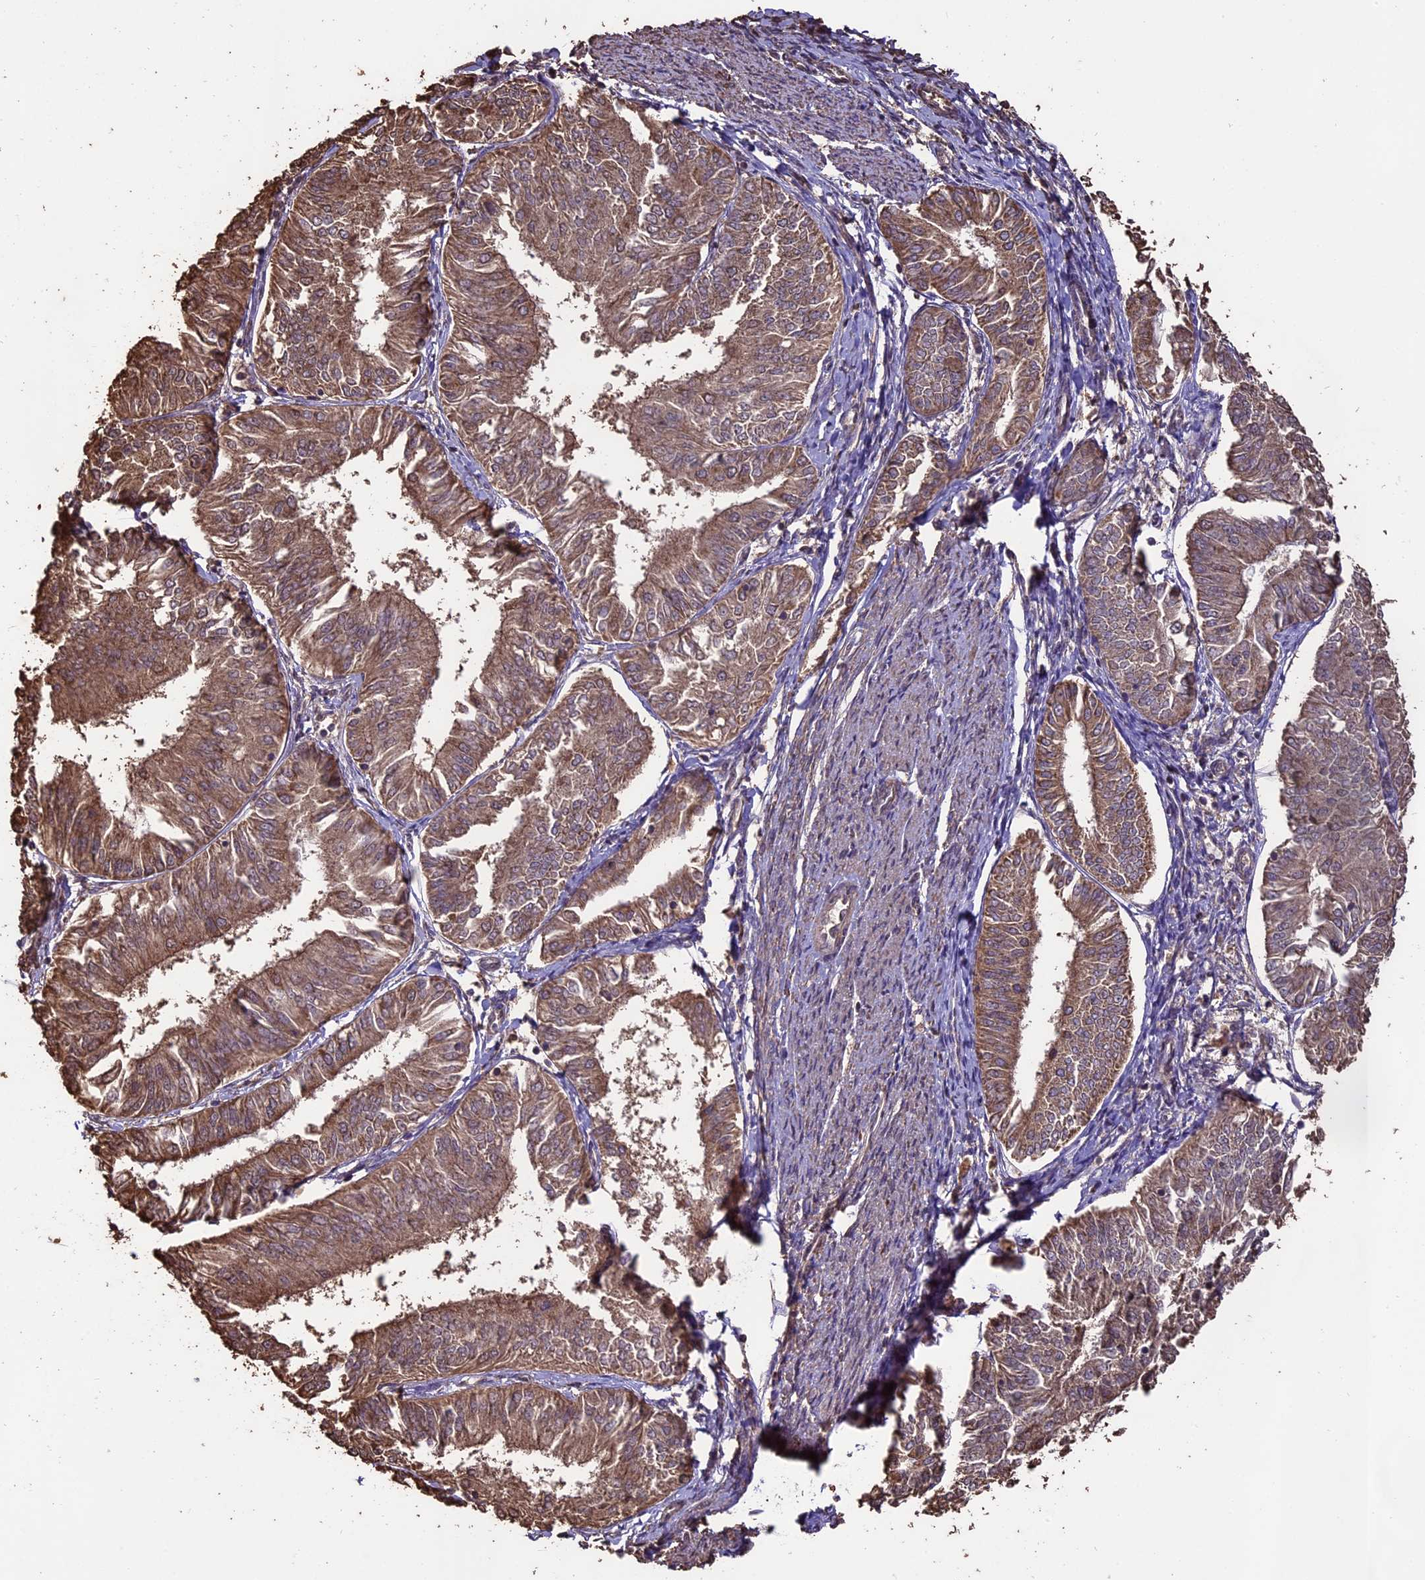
{"staining": {"intensity": "moderate", "quantity": ">75%", "location": "cytoplasmic/membranous"}, "tissue": "endometrial cancer", "cell_type": "Tumor cells", "image_type": "cancer", "snomed": [{"axis": "morphology", "description": "Adenocarcinoma, NOS"}, {"axis": "topography", "description": "Endometrium"}], "caption": "Protein expression analysis of adenocarcinoma (endometrial) exhibits moderate cytoplasmic/membranous staining in about >75% of tumor cells.", "gene": "PGPEP1L", "patient": {"sex": "female", "age": 58}}